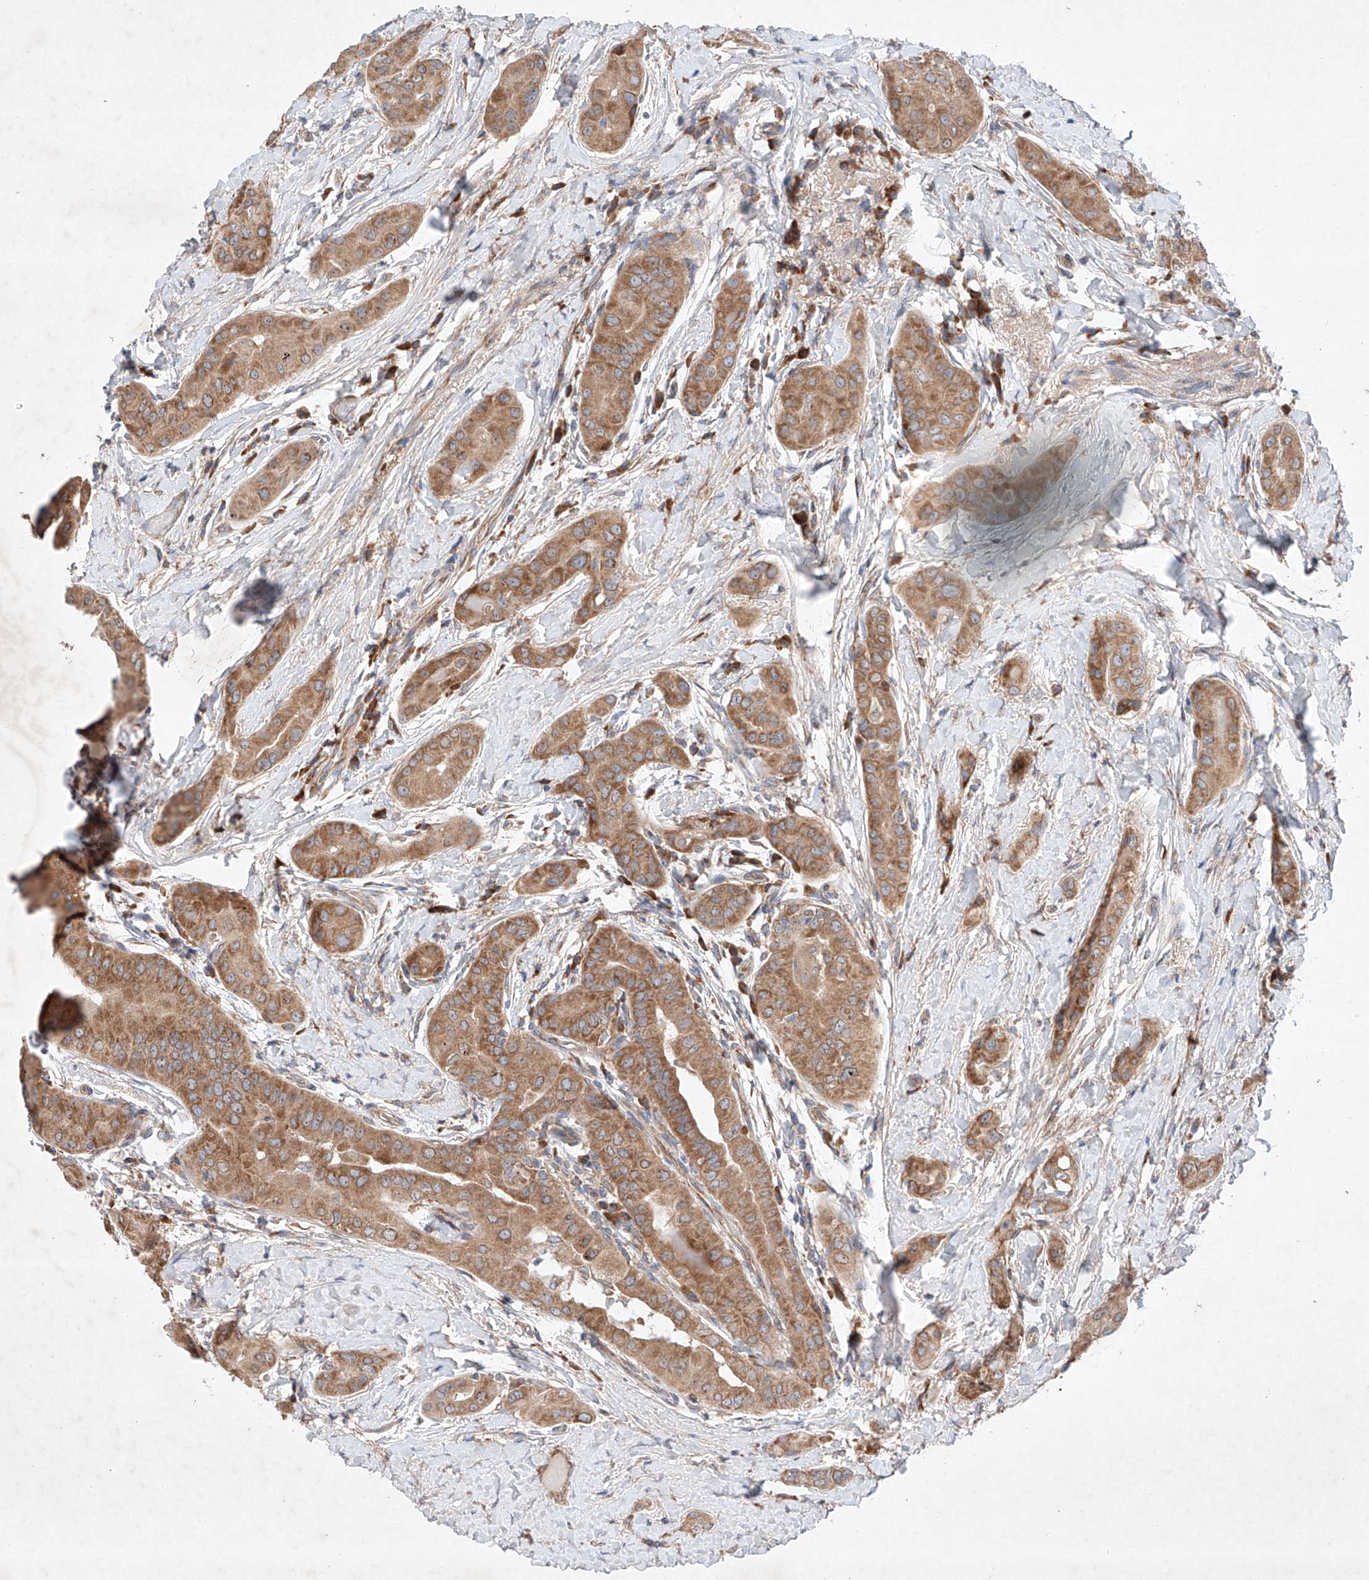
{"staining": {"intensity": "moderate", "quantity": ">75%", "location": "cytoplasmic/membranous"}, "tissue": "thyroid cancer", "cell_type": "Tumor cells", "image_type": "cancer", "snomed": [{"axis": "morphology", "description": "Papillary adenocarcinoma, NOS"}, {"axis": "topography", "description": "Thyroid gland"}], "caption": "Papillary adenocarcinoma (thyroid) stained with DAB (3,3'-diaminobenzidine) immunohistochemistry displays medium levels of moderate cytoplasmic/membranous positivity in about >75% of tumor cells. The staining was performed using DAB to visualize the protein expression in brown, while the nuclei were stained in blue with hematoxylin (Magnification: 20x).", "gene": "FASTK", "patient": {"sex": "male", "age": 33}}